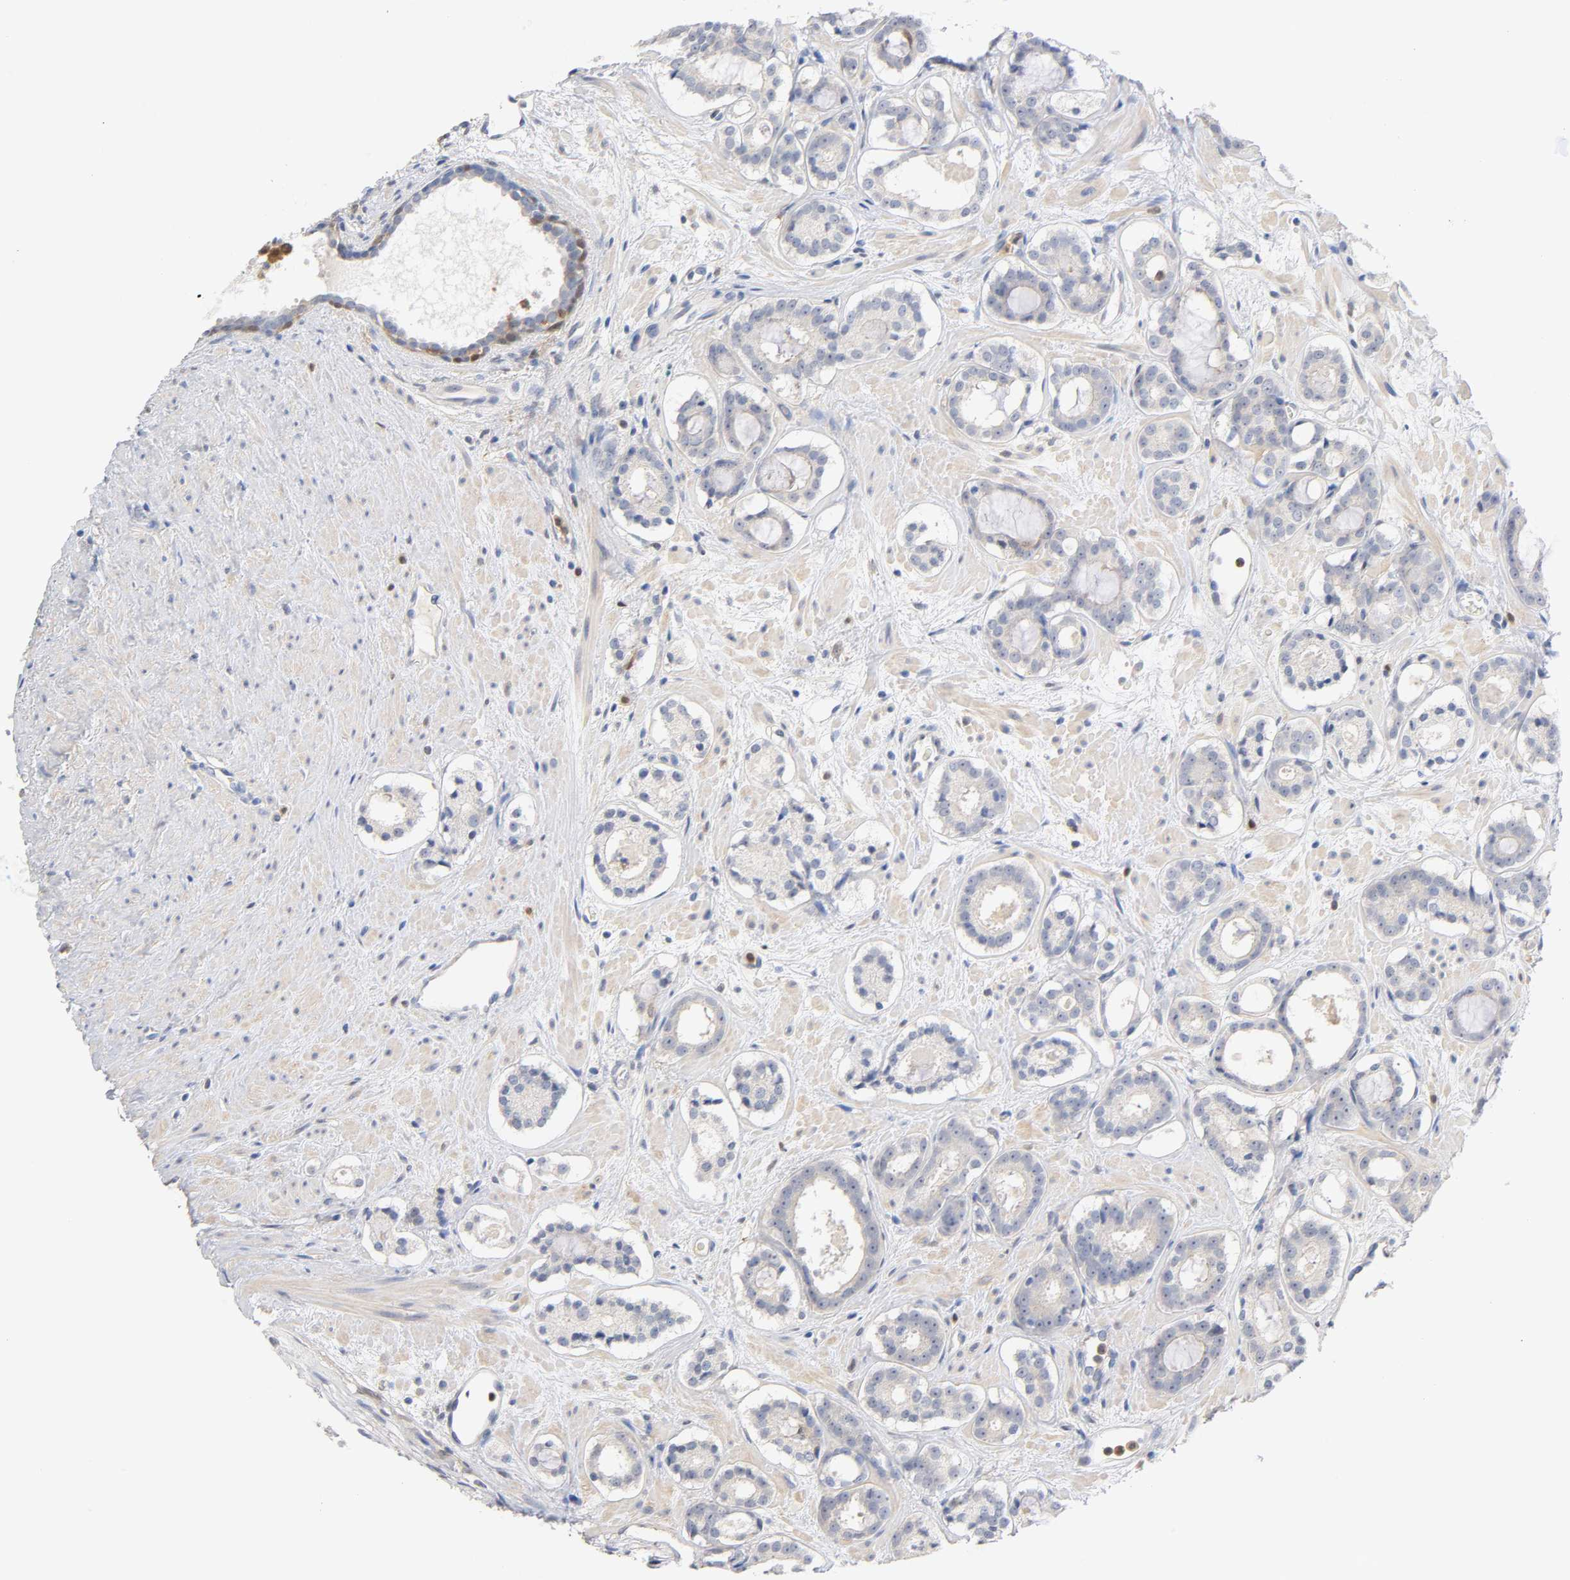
{"staining": {"intensity": "weak", "quantity": "25%-75%", "location": "cytoplasmic/membranous"}, "tissue": "prostate cancer", "cell_type": "Tumor cells", "image_type": "cancer", "snomed": [{"axis": "morphology", "description": "Adenocarcinoma, Low grade"}, {"axis": "topography", "description": "Prostate"}], "caption": "Immunohistochemistry (DAB (3,3'-diaminobenzidine)) staining of prostate adenocarcinoma (low-grade) reveals weak cytoplasmic/membranous protein expression in approximately 25%-75% of tumor cells.", "gene": "IL18", "patient": {"sex": "male", "age": 57}}